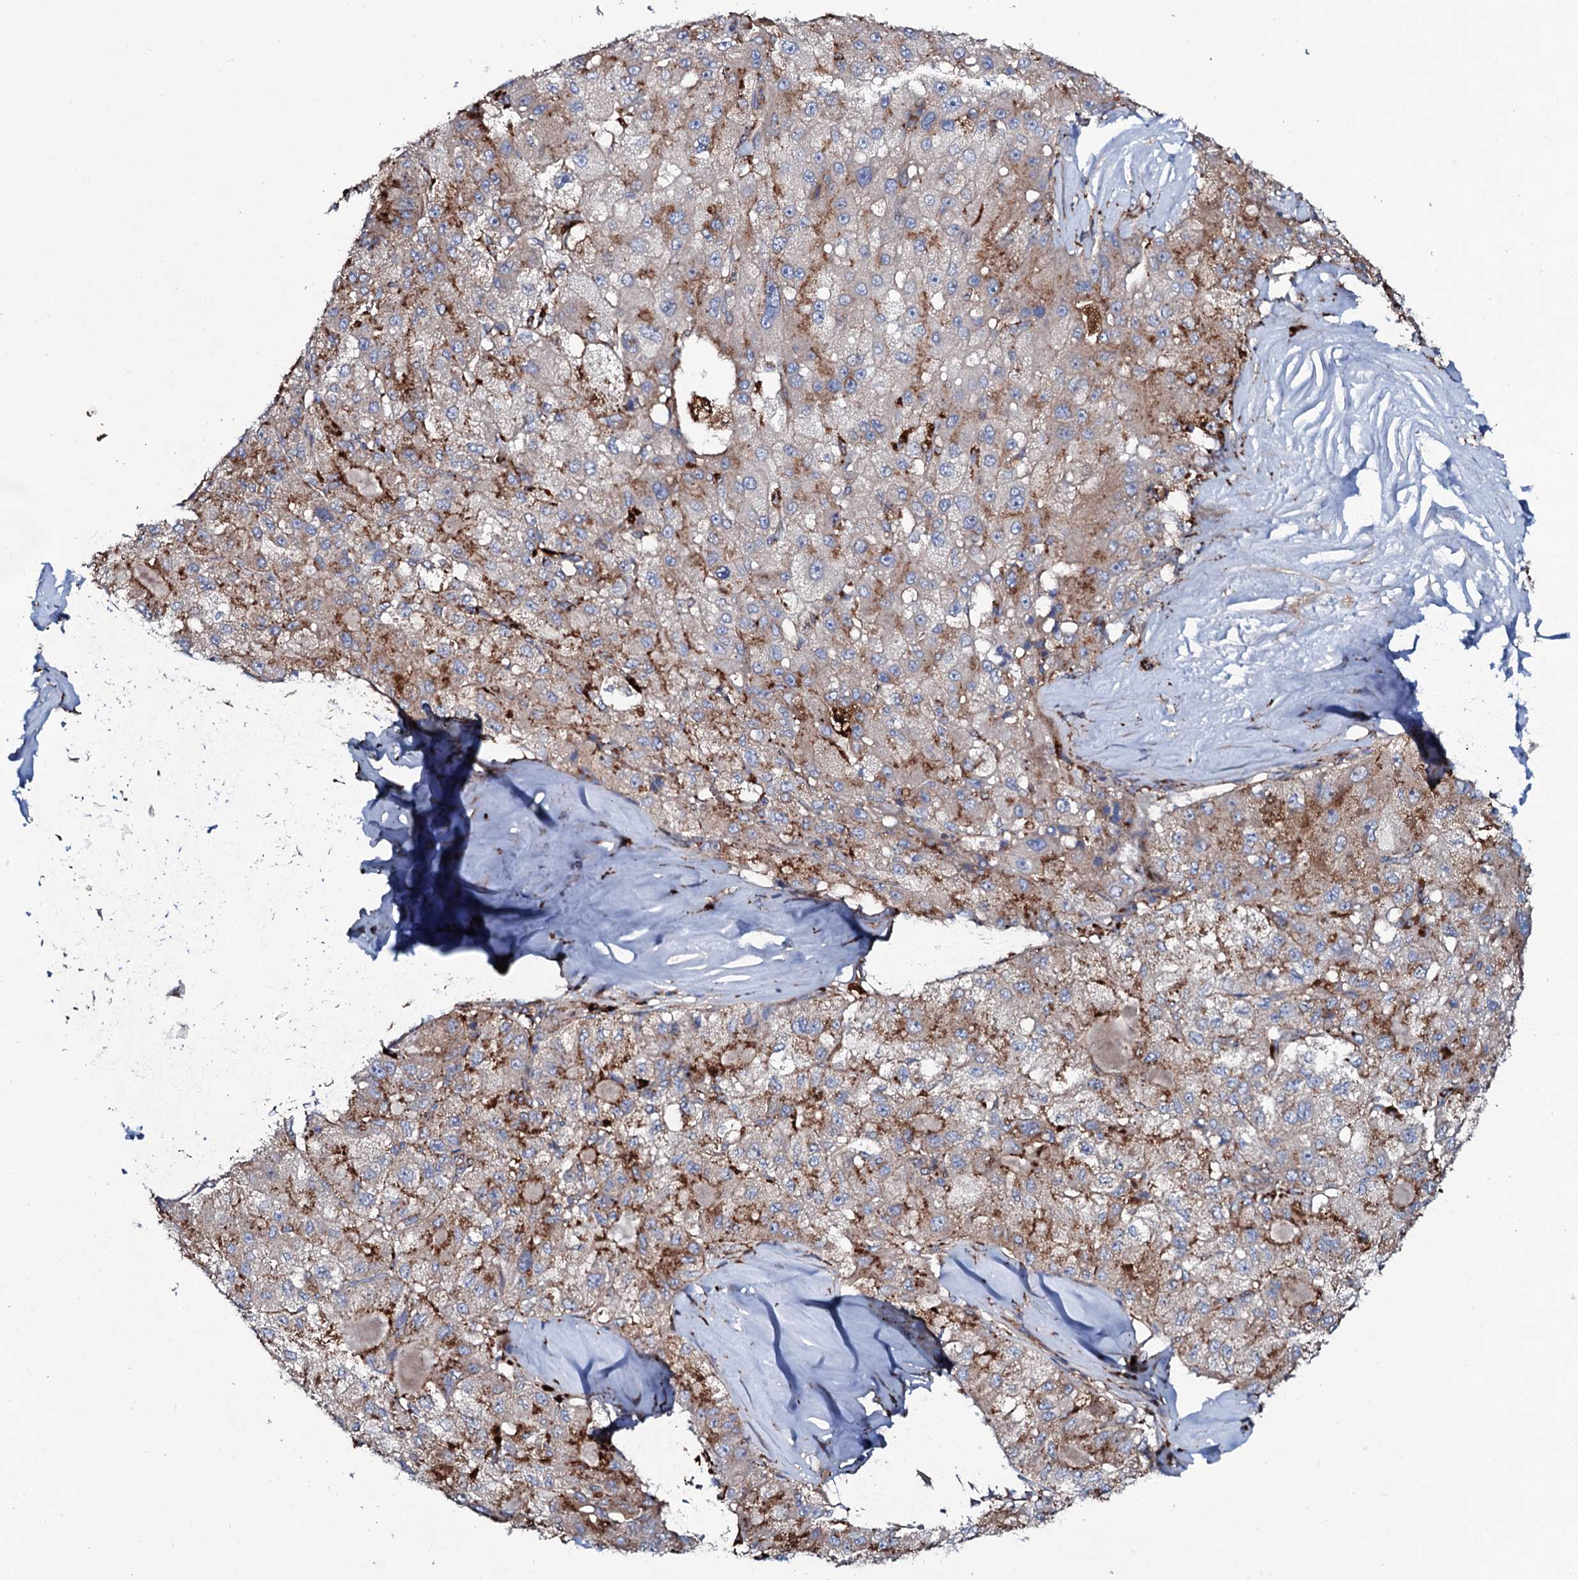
{"staining": {"intensity": "strong", "quantity": "25%-75%", "location": "cytoplasmic/membranous"}, "tissue": "liver cancer", "cell_type": "Tumor cells", "image_type": "cancer", "snomed": [{"axis": "morphology", "description": "Carcinoma, Hepatocellular, NOS"}, {"axis": "topography", "description": "Liver"}], "caption": "A micrograph of liver cancer stained for a protein displays strong cytoplasmic/membranous brown staining in tumor cells. Using DAB (brown) and hematoxylin (blue) stains, captured at high magnification using brightfield microscopy.", "gene": "P2RX4", "patient": {"sex": "male", "age": 80}}